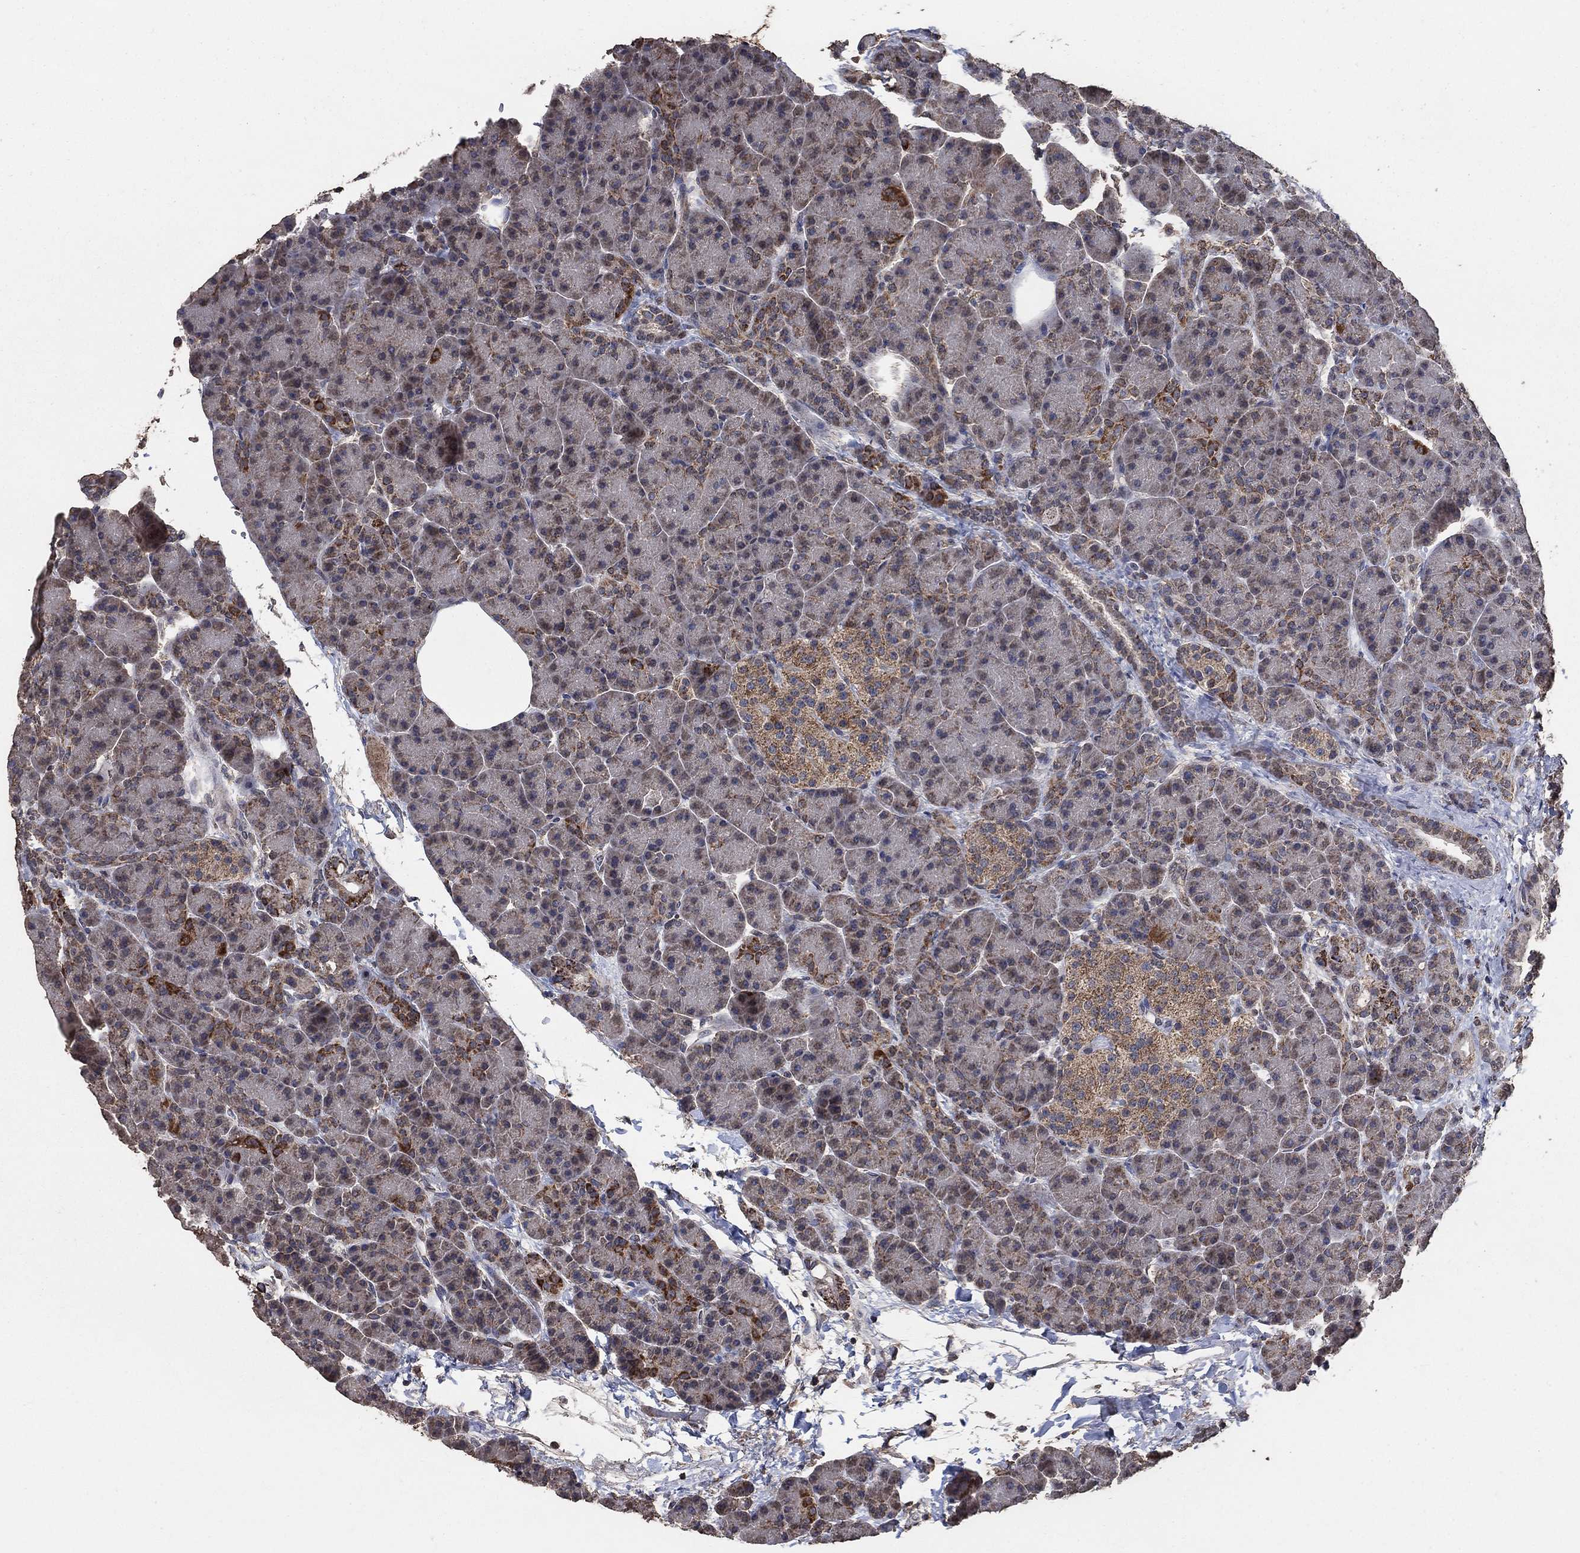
{"staining": {"intensity": "strong", "quantity": "<25%", "location": "cytoplasmic/membranous"}, "tissue": "pancreas", "cell_type": "Exocrine glandular cells", "image_type": "normal", "snomed": [{"axis": "morphology", "description": "Normal tissue, NOS"}, {"axis": "topography", "description": "Pancreas"}], "caption": "A medium amount of strong cytoplasmic/membranous expression is identified in about <25% of exocrine glandular cells in benign pancreas.", "gene": "MRPS24", "patient": {"sex": "female", "age": 63}}